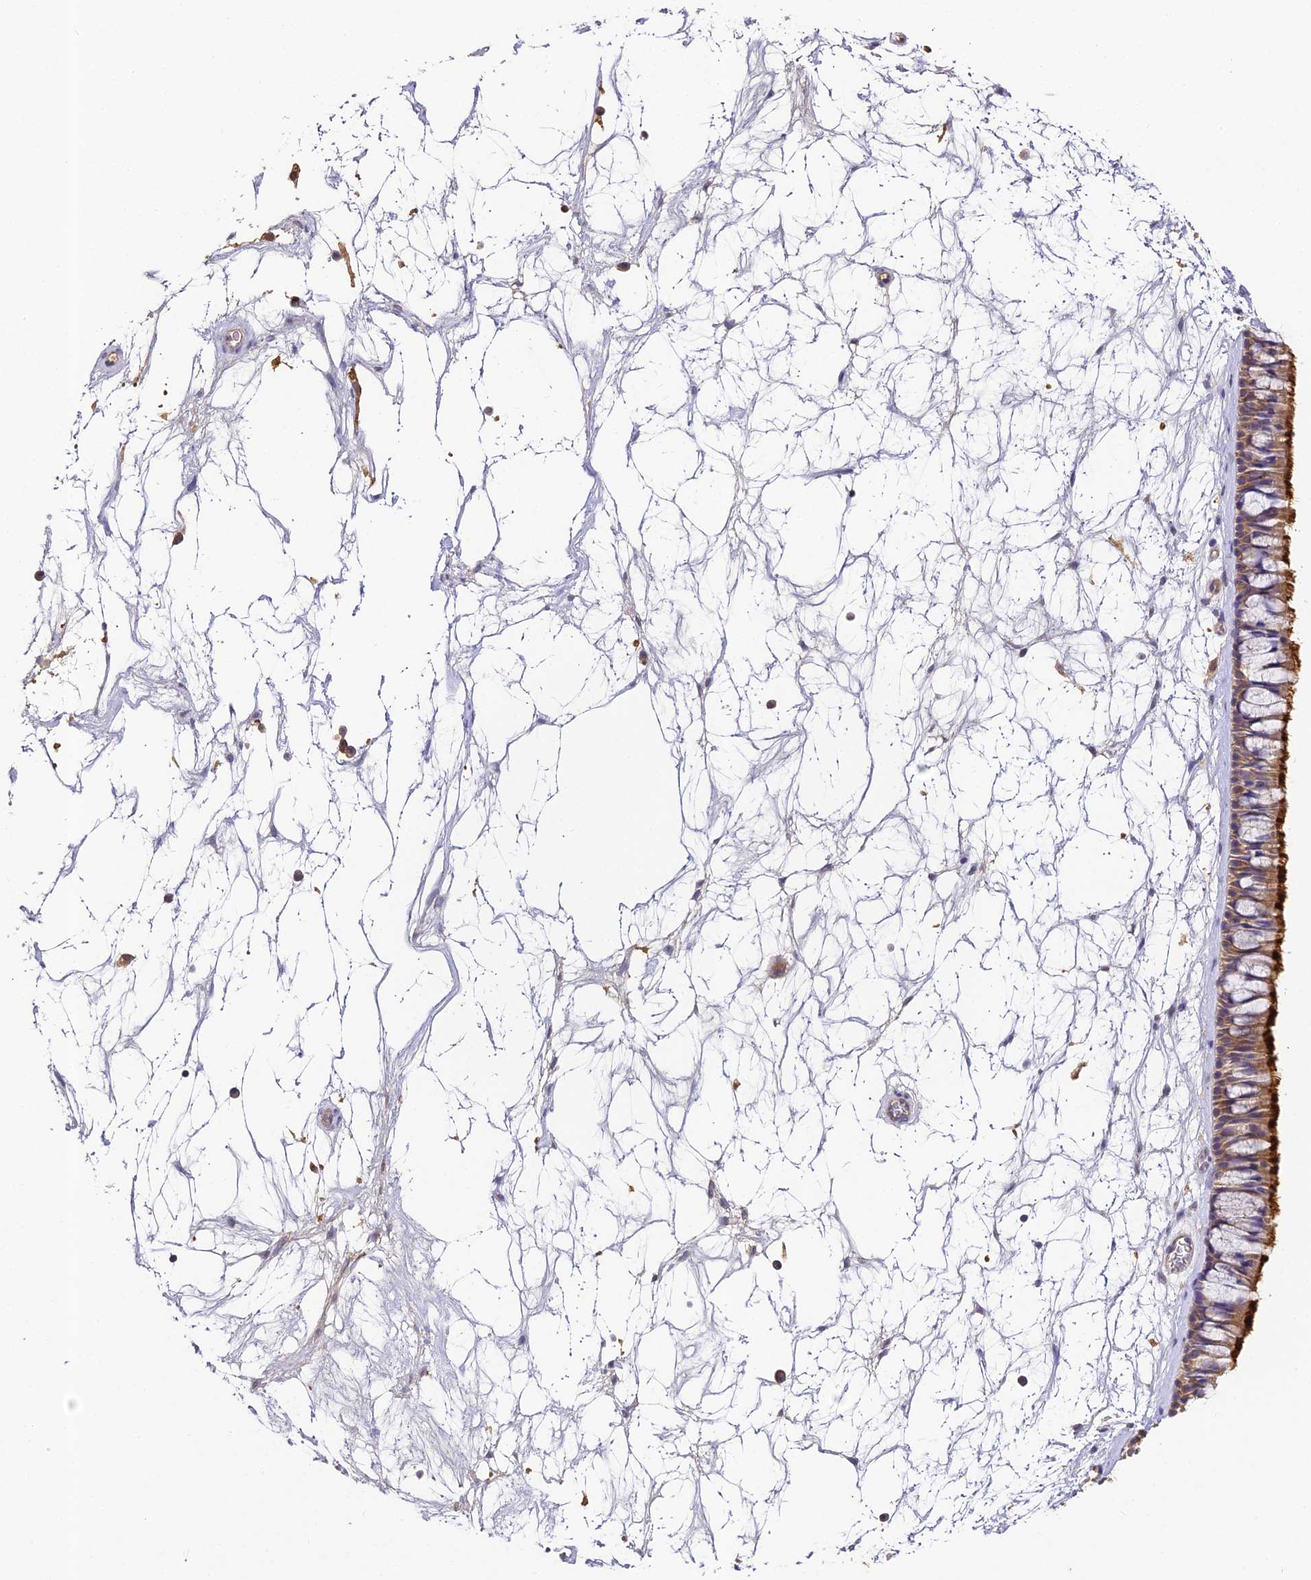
{"staining": {"intensity": "strong", "quantity": ">75%", "location": "cytoplasmic/membranous"}, "tissue": "nasopharynx", "cell_type": "Respiratory epithelial cells", "image_type": "normal", "snomed": [{"axis": "morphology", "description": "Normal tissue, NOS"}, {"axis": "topography", "description": "Nasopharynx"}], "caption": "Protein staining exhibits strong cytoplasmic/membranous positivity in approximately >75% of respiratory epithelial cells in benign nasopharynx.", "gene": "YAE1", "patient": {"sex": "male", "age": 64}}